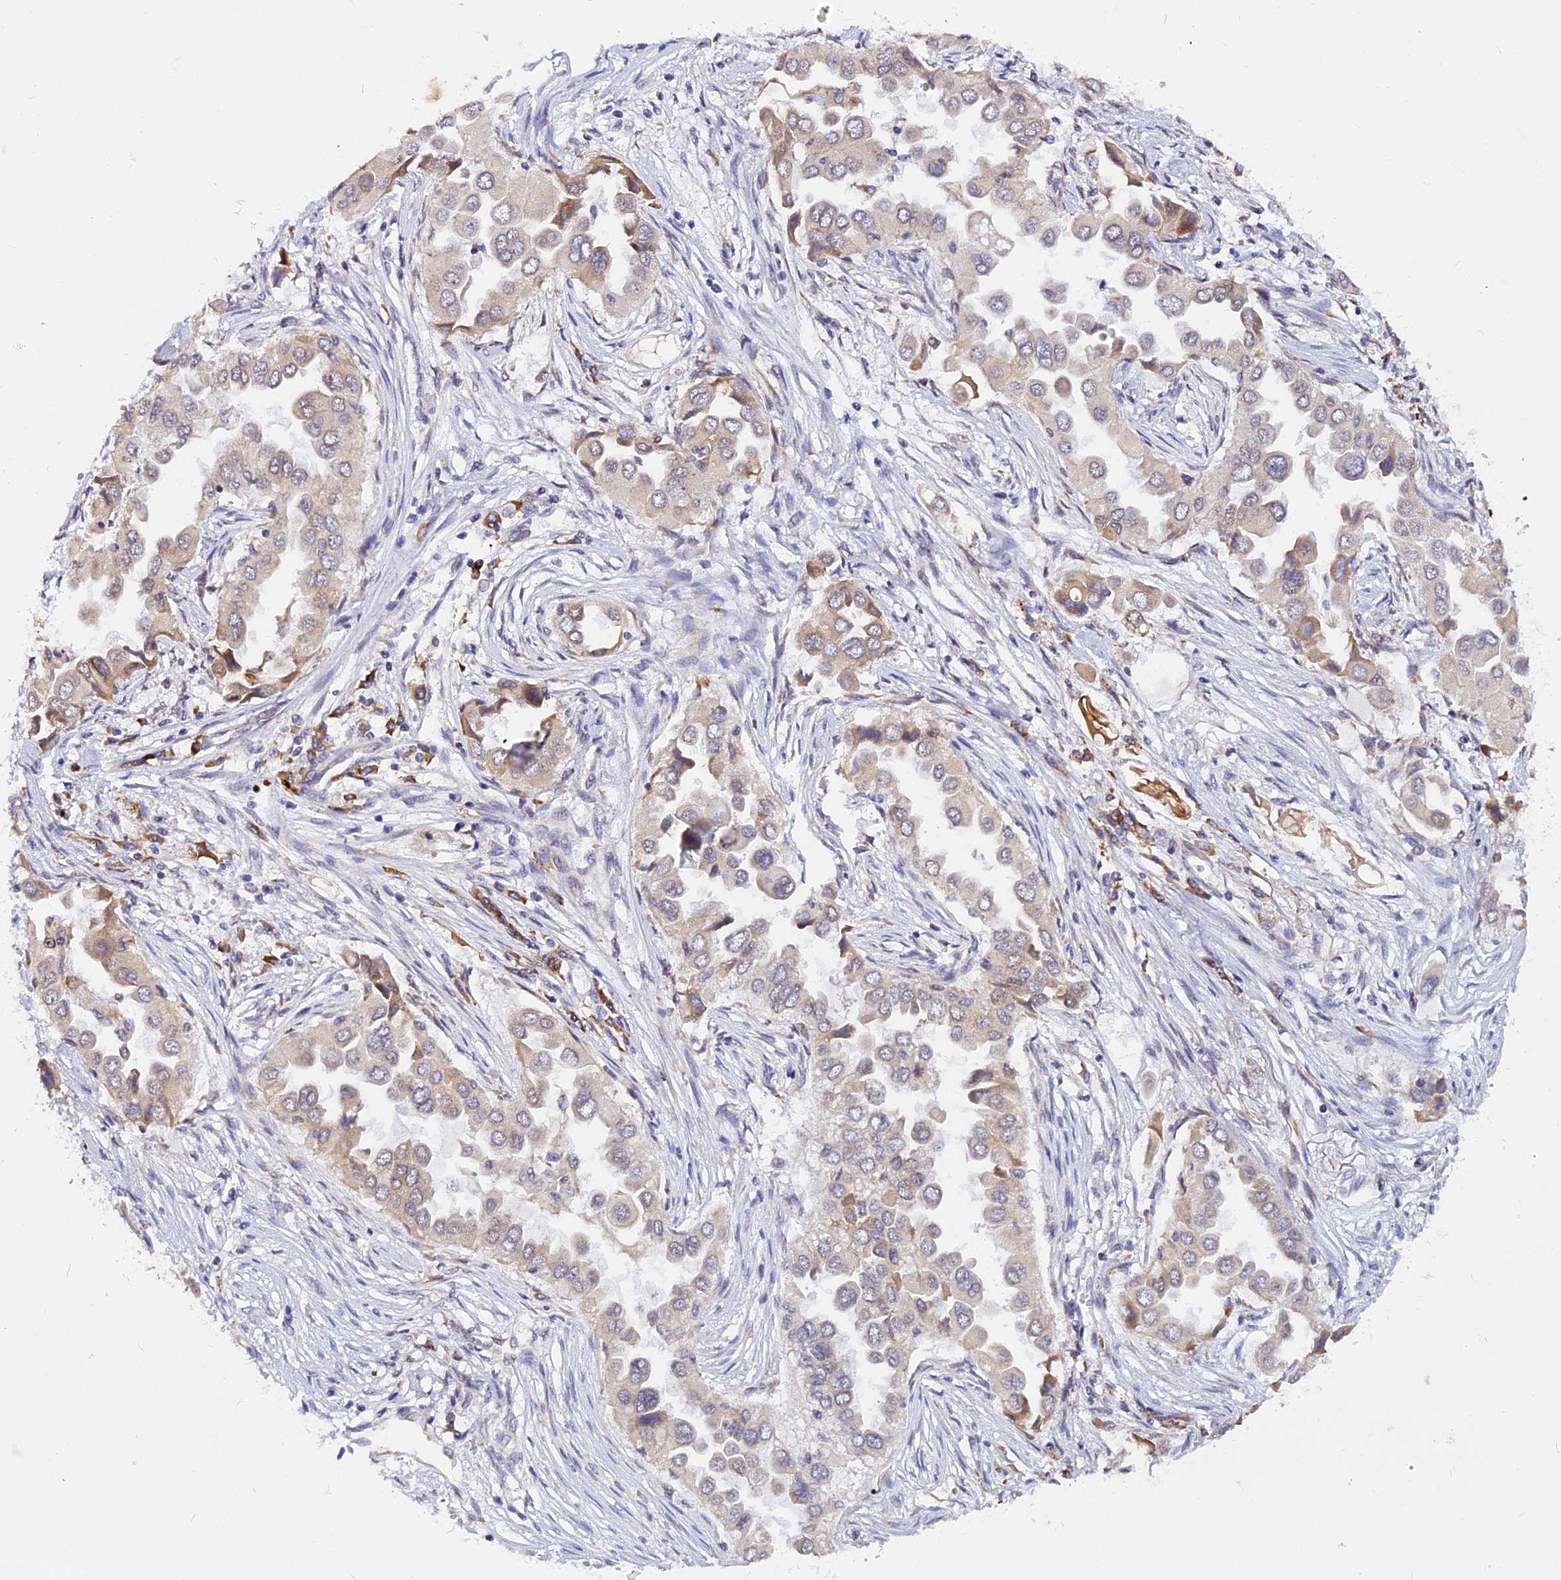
{"staining": {"intensity": "weak", "quantity": "25%-75%", "location": "cytoplasmic/membranous"}, "tissue": "lung cancer", "cell_type": "Tumor cells", "image_type": "cancer", "snomed": [{"axis": "morphology", "description": "Adenocarcinoma, NOS"}, {"axis": "topography", "description": "Lung"}], "caption": "Weak cytoplasmic/membranous expression for a protein is appreciated in about 25%-75% of tumor cells of adenocarcinoma (lung) using immunohistochemistry.", "gene": "GNPTAB", "patient": {"sex": "female", "age": 76}}